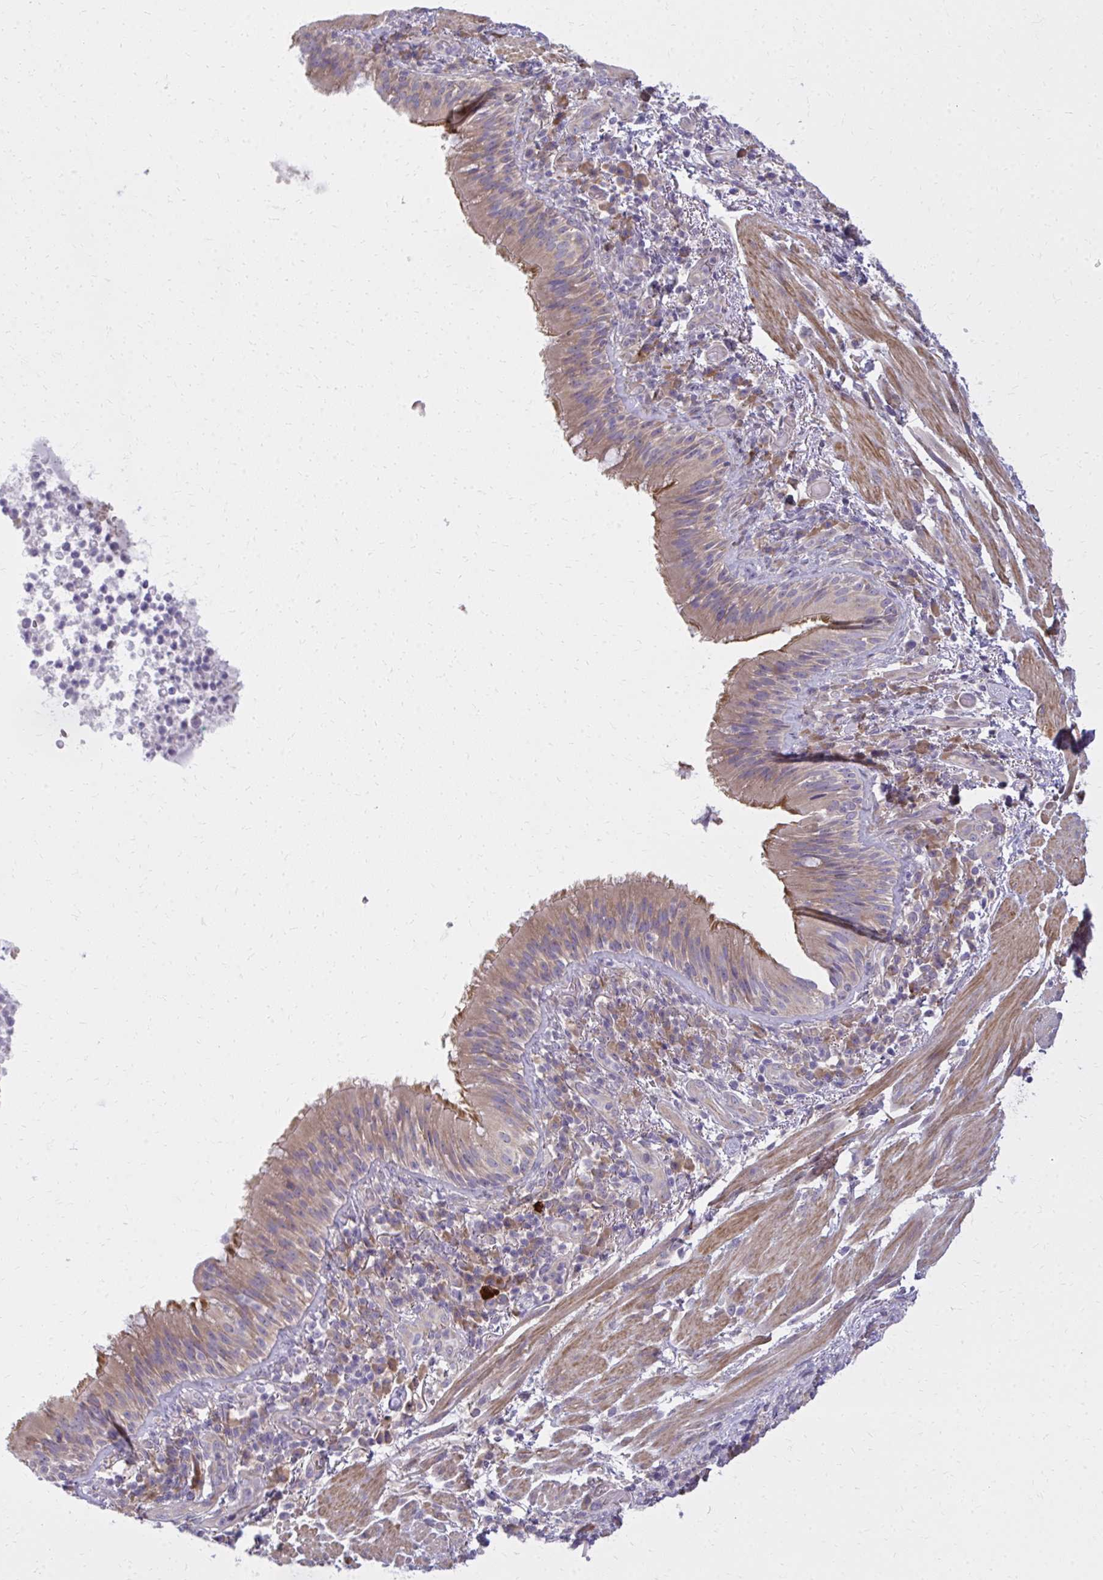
{"staining": {"intensity": "weak", "quantity": ">75%", "location": "cytoplasmic/membranous"}, "tissue": "bronchus", "cell_type": "Respiratory epithelial cells", "image_type": "normal", "snomed": [{"axis": "morphology", "description": "Normal tissue, NOS"}, {"axis": "topography", "description": "Cartilage tissue"}, {"axis": "topography", "description": "Bronchus"}], "caption": "IHC of unremarkable human bronchus exhibits low levels of weak cytoplasmic/membranous positivity in about >75% of respiratory epithelial cells. (IHC, brightfield microscopy, high magnification).", "gene": "CEMP1", "patient": {"sex": "male", "age": 56}}